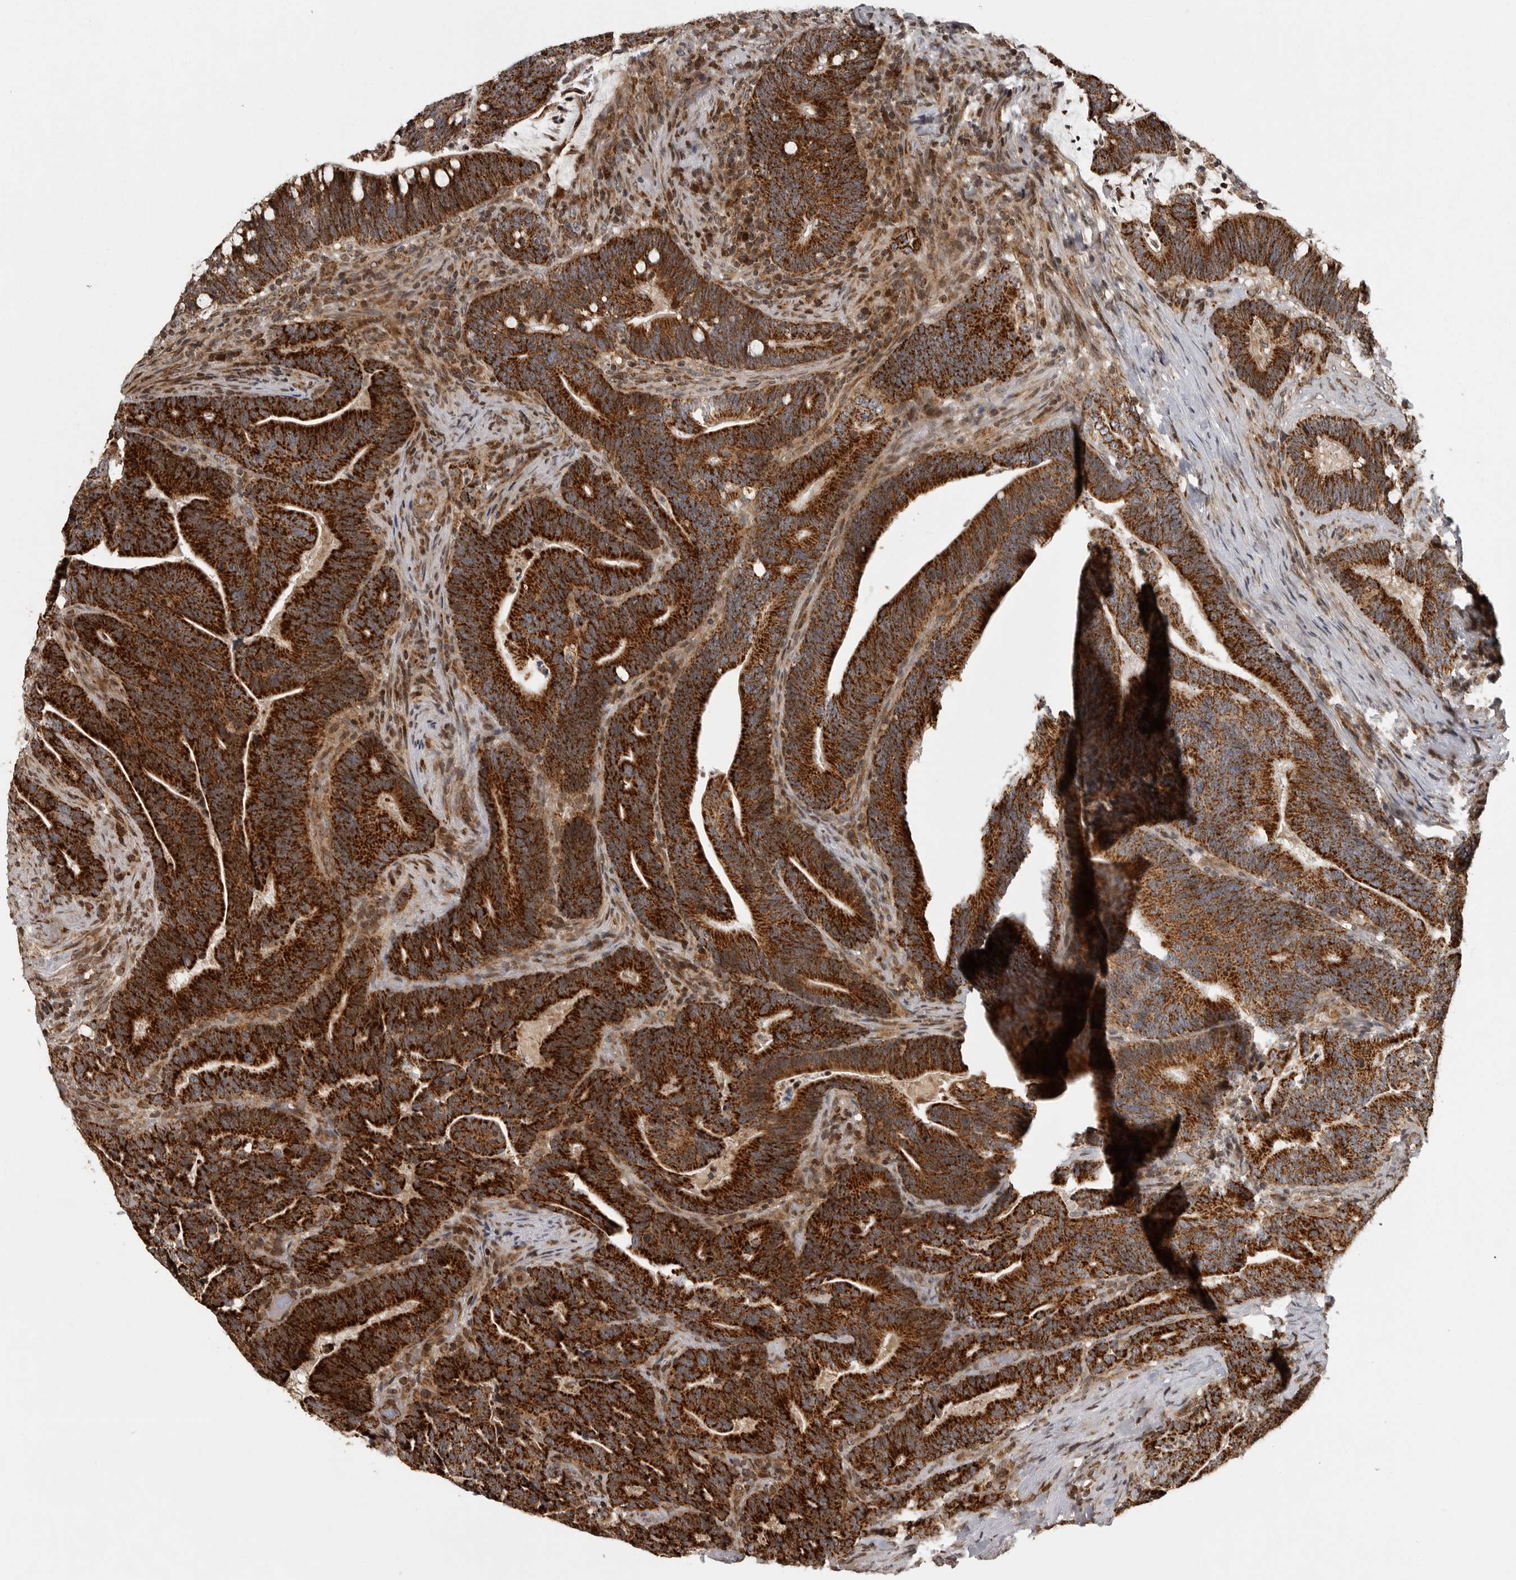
{"staining": {"intensity": "strong", "quantity": ">75%", "location": "cytoplasmic/membranous"}, "tissue": "colorectal cancer", "cell_type": "Tumor cells", "image_type": "cancer", "snomed": [{"axis": "morphology", "description": "Adenocarcinoma, NOS"}, {"axis": "topography", "description": "Colon"}], "caption": "Immunohistochemistry (IHC) (DAB) staining of colorectal cancer (adenocarcinoma) displays strong cytoplasmic/membranous protein staining in about >75% of tumor cells.", "gene": "NARS2", "patient": {"sex": "female", "age": 66}}